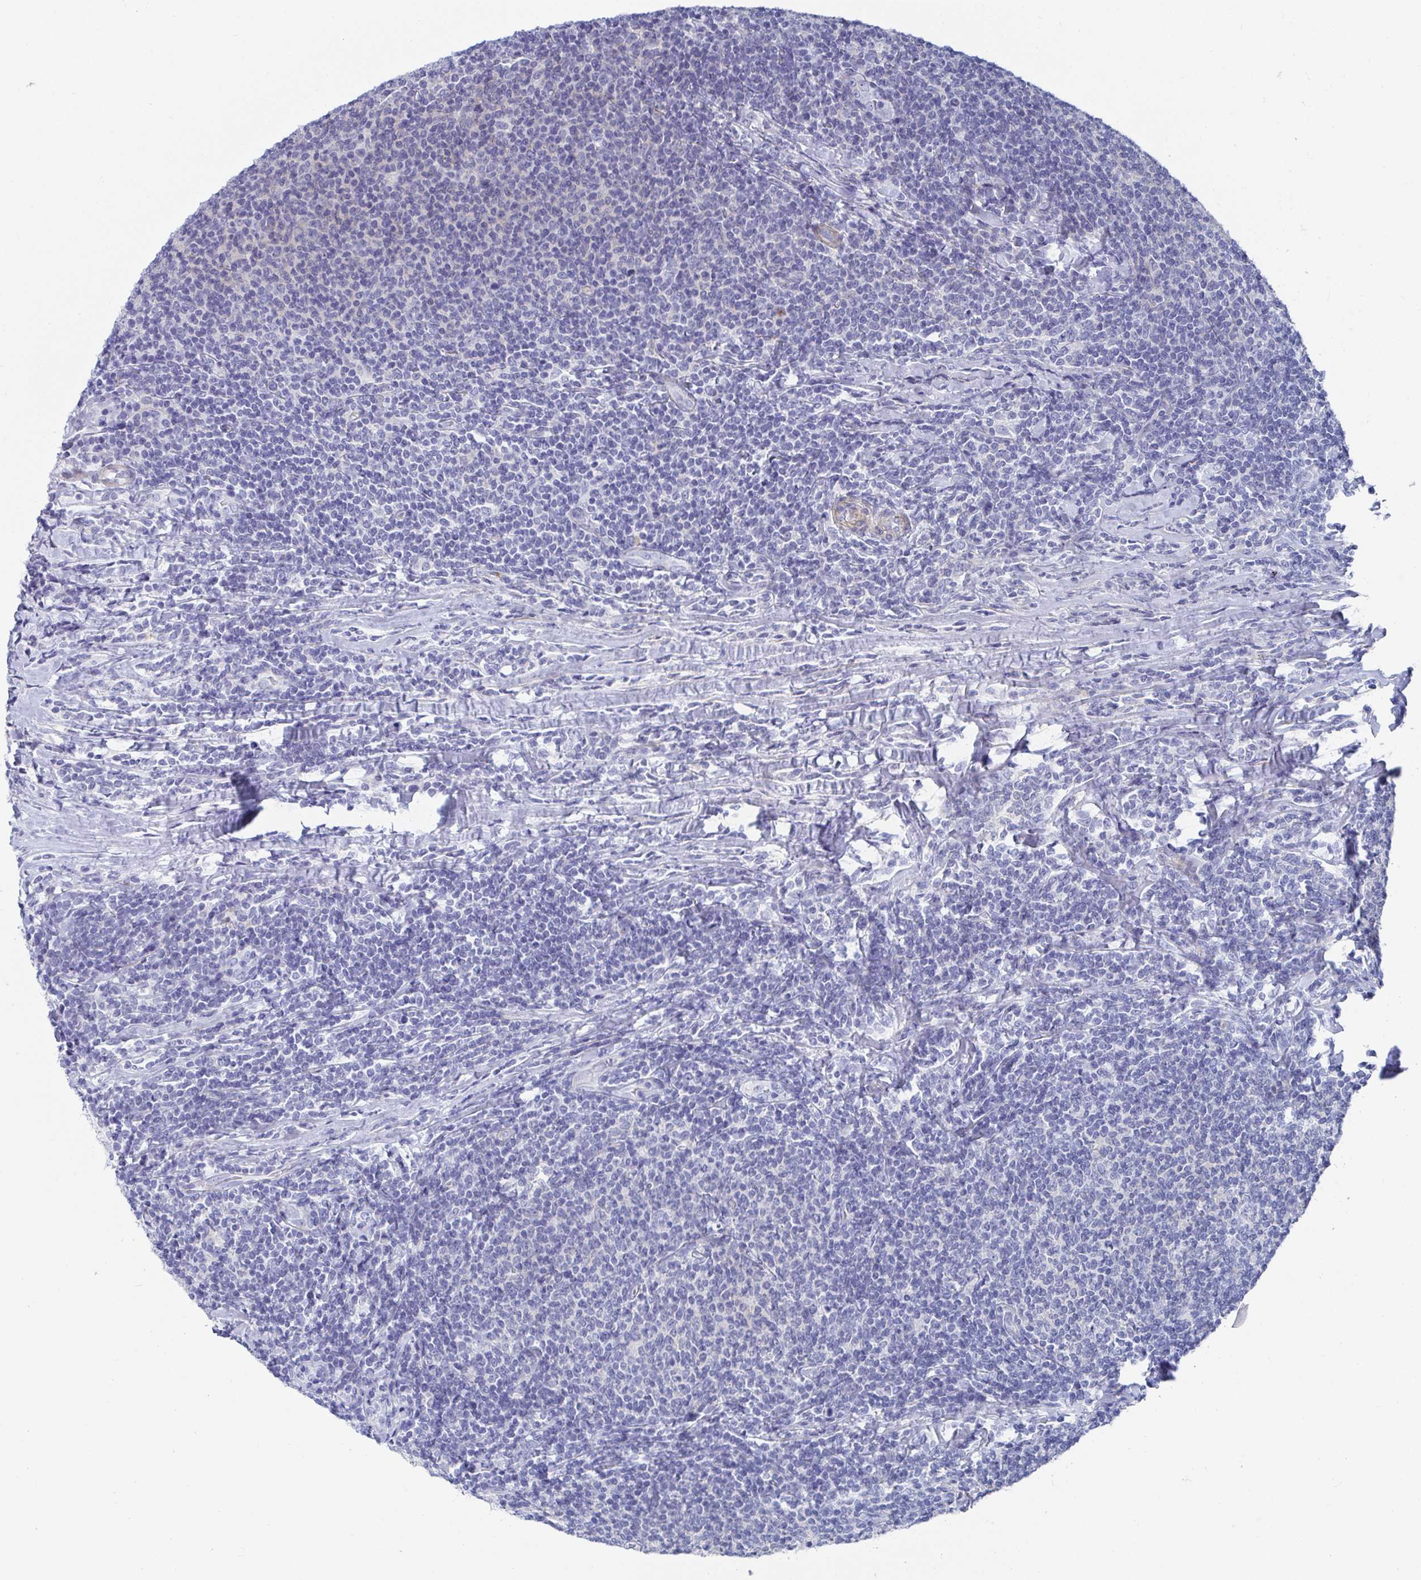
{"staining": {"intensity": "negative", "quantity": "none", "location": "none"}, "tissue": "lymphoma", "cell_type": "Tumor cells", "image_type": "cancer", "snomed": [{"axis": "morphology", "description": "Malignant lymphoma, non-Hodgkin's type, Low grade"}, {"axis": "topography", "description": "Lymph node"}], "caption": "The micrograph demonstrates no staining of tumor cells in lymphoma.", "gene": "ZFP82", "patient": {"sex": "male", "age": 52}}